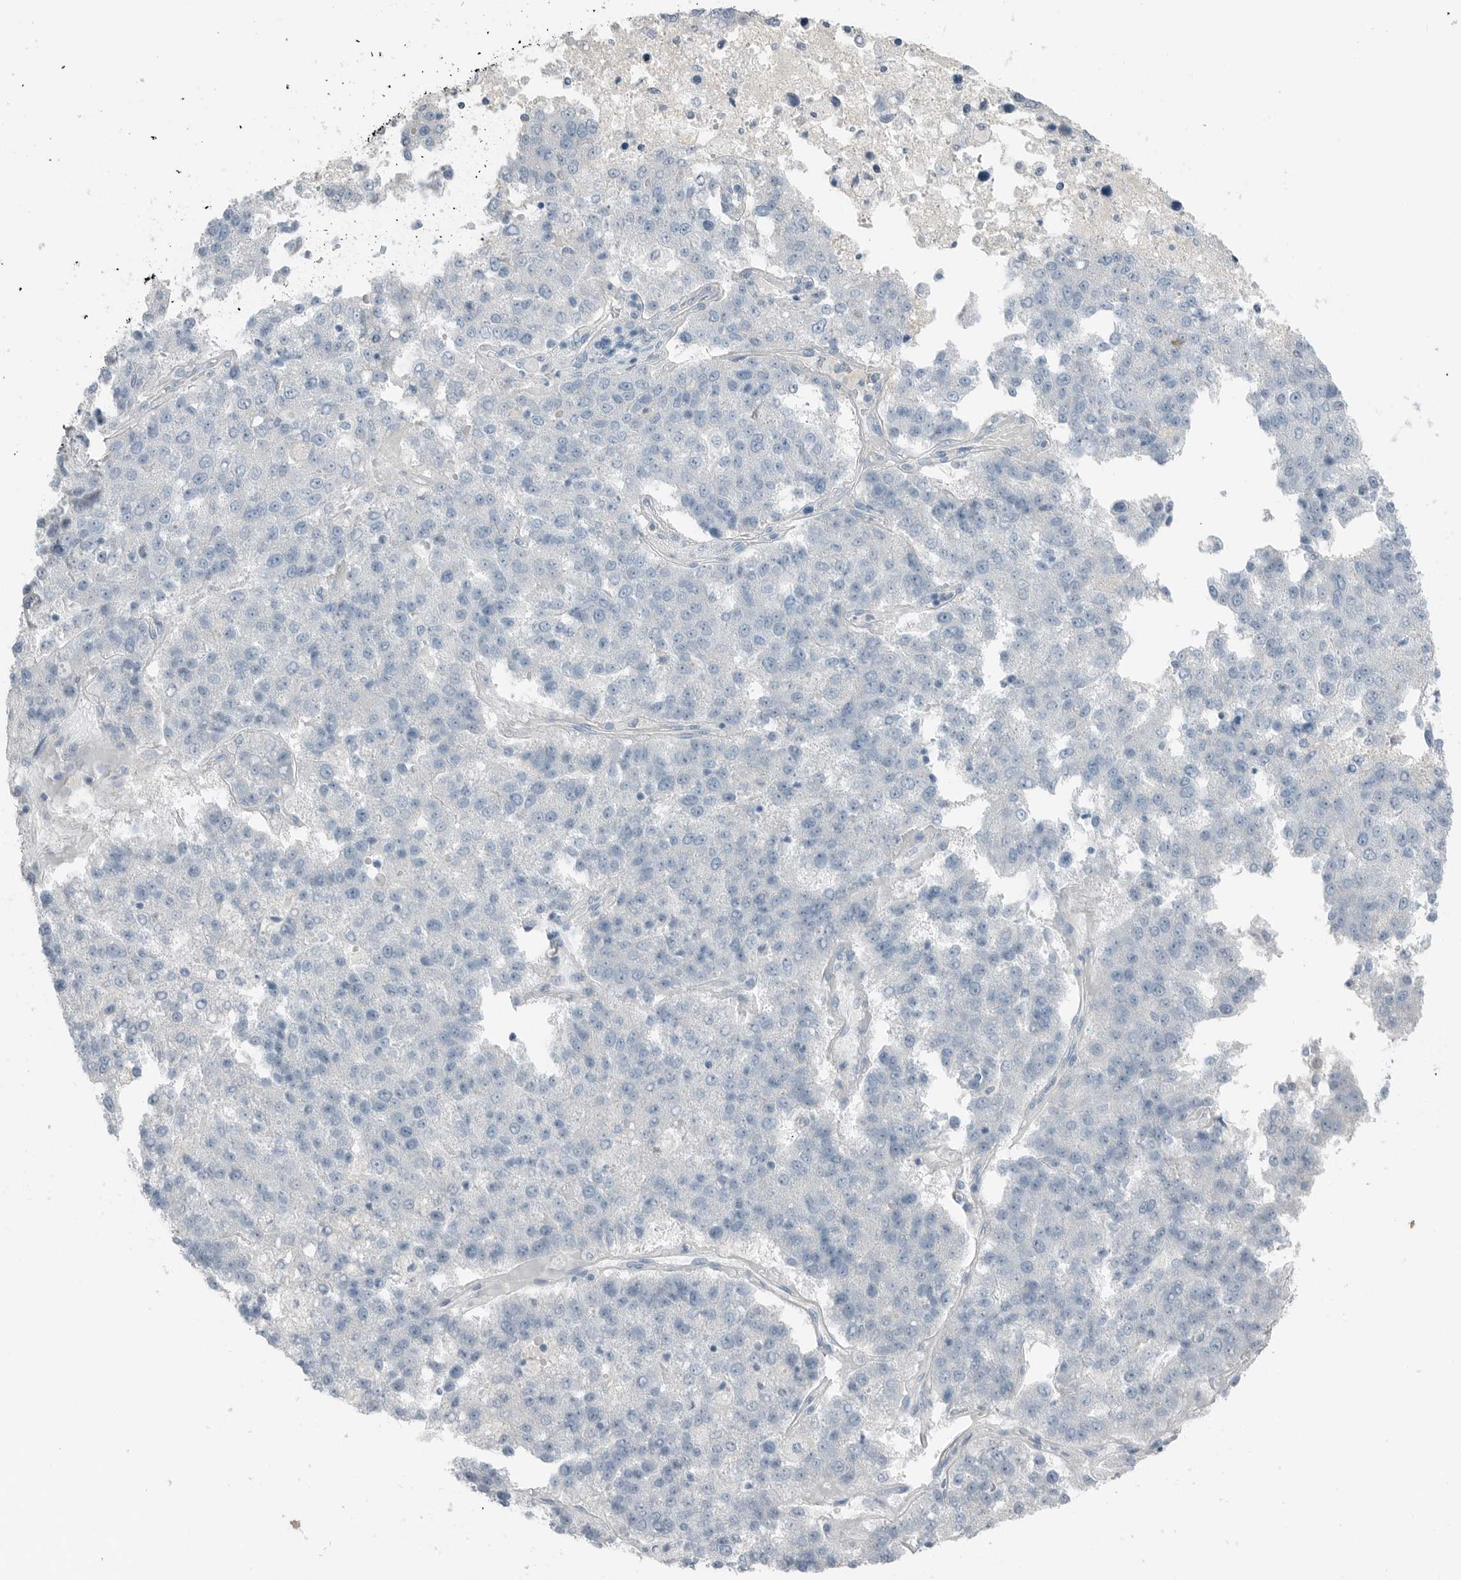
{"staining": {"intensity": "negative", "quantity": "none", "location": "none"}, "tissue": "pancreatic cancer", "cell_type": "Tumor cells", "image_type": "cancer", "snomed": [{"axis": "morphology", "description": "Adenocarcinoma, NOS"}, {"axis": "topography", "description": "Pancreas"}], "caption": "Immunohistochemical staining of human pancreatic cancer (adenocarcinoma) shows no significant positivity in tumor cells. (Stains: DAB (3,3'-diaminobenzidine) immunohistochemistry (IHC) with hematoxylin counter stain, Microscopy: brightfield microscopy at high magnification).", "gene": "SERPINB7", "patient": {"sex": "female", "age": 61}}